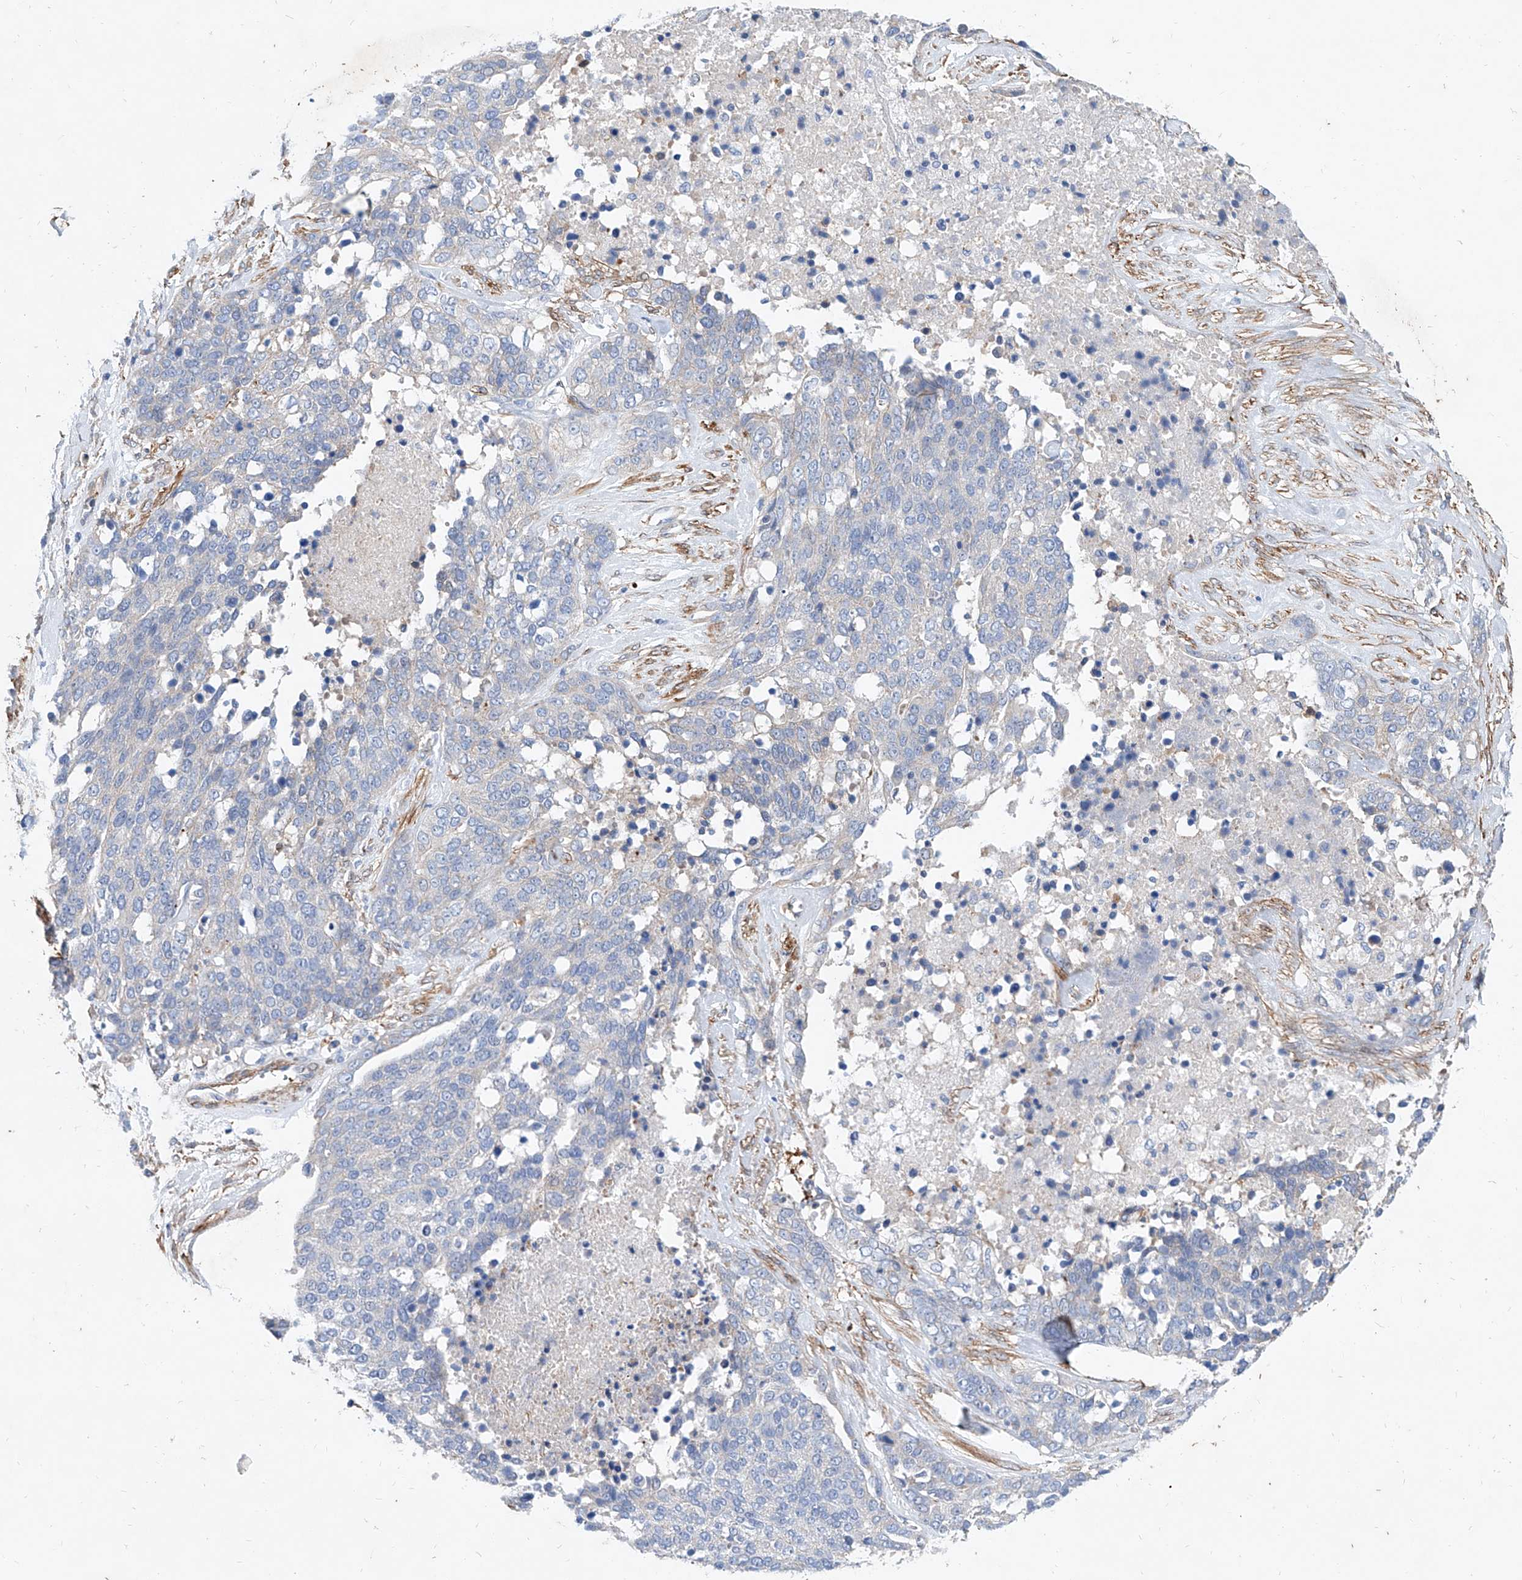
{"staining": {"intensity": "negative", "quantity": "none", "location": "none"}, "tissue": "ovarian cancer", "cell_type": "Tumor cells", "image_type": "cancer", "snomed": [{"axis": "morphology", "description": "Cystadenocarcinoma, serous, NOS"}, {"axis": "topography", "description": "Ovary"}], "caption": "Tumor cells show no significant protein staining in serous cystadenocarcinoma (ovarian).", "gene": "TAS2R60", "patient": {"sex": "female", "age": 44}}